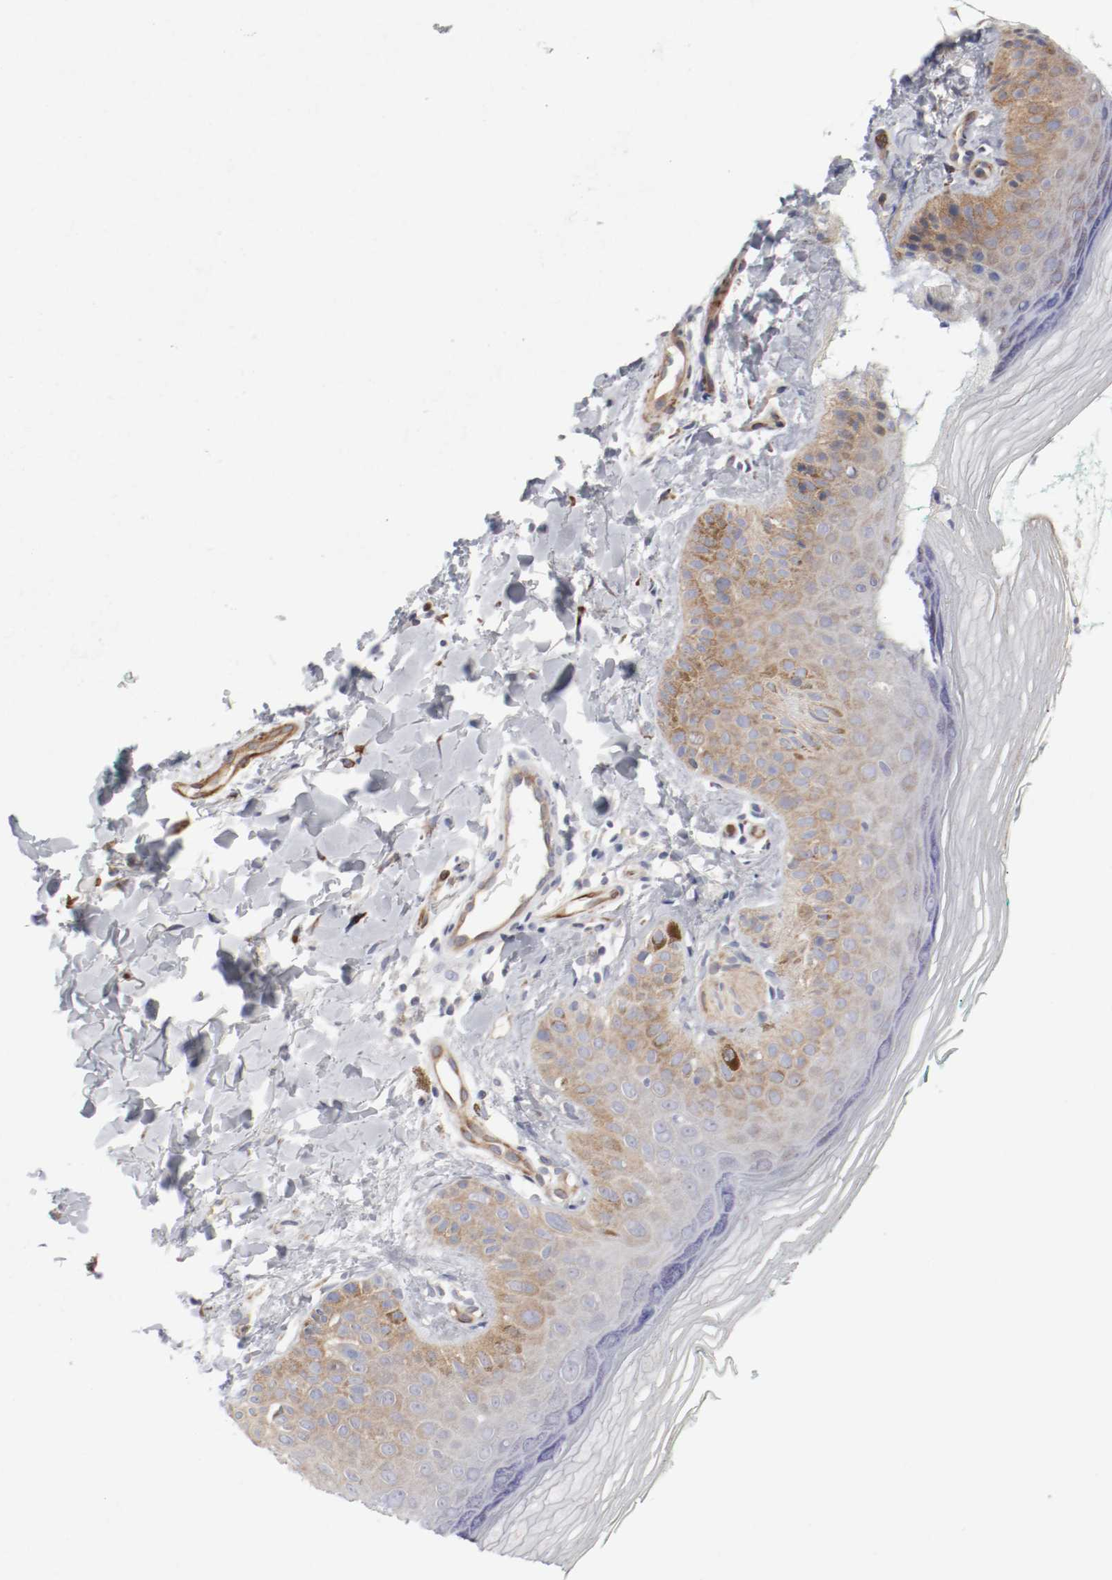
{"staining": {"intensity": "moderate", "quantity": ">75%", "location": "cytoplasmic/membranous"}, "tissue": "skin", "cell_type": "Fibroblasts", "image_type": "normal", "snomed": [{"axis": "morphology", "description": "Normal tissue, NOS"}, {"axis": "topography", "description": "Skin"}], "caption": "Immunohistochemical staining of benign skin displays moderate cytoplasmic/membranous protein positivity in about >75% of fibroblasts.", "gene": "GIT1", "patient": {"sex": "male", "age": 26}}